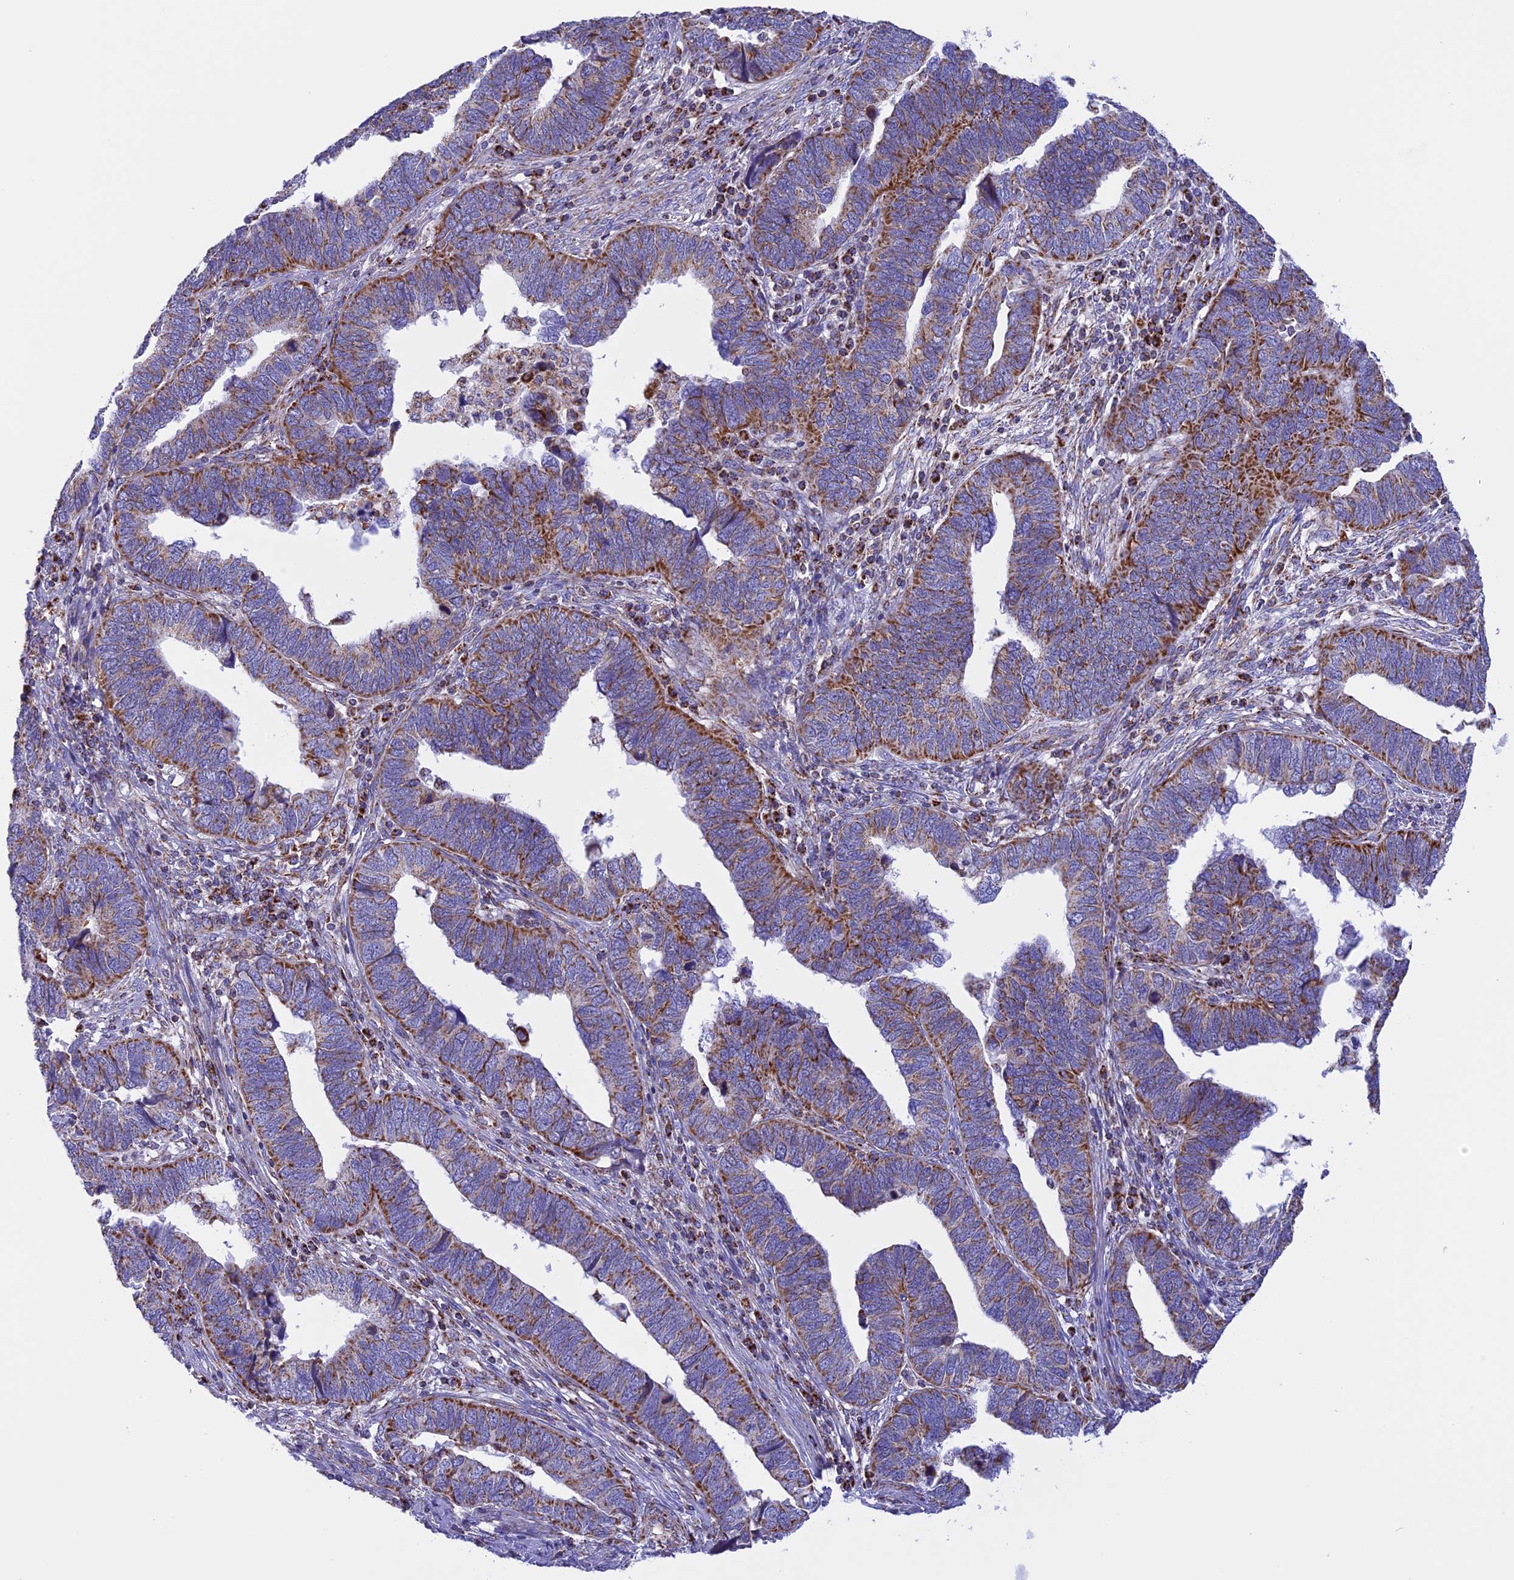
{"staining": {"intensity": "moderate", "quantity": ">75%", "location": "cytoplasmic/membranous"}, "tissue": "endometrial cancer", "cell_type": "Tumor cells", "image_type": "cancer", "snomed": [{"axis": "morphology", "description": "Adenocarcinoma, NOS"}, {"axis": "topography", "description": "Endometrium"}], "caption": "Endometrial cancer (adenocarcinoma) tissue reveals moderate cytoplasmic/membranous expression in approximately >75% of tumor cells, visualized by immunohistochemistry.", "gene": "KCNG1", "patient": {"sex": "female", "age": 79}}